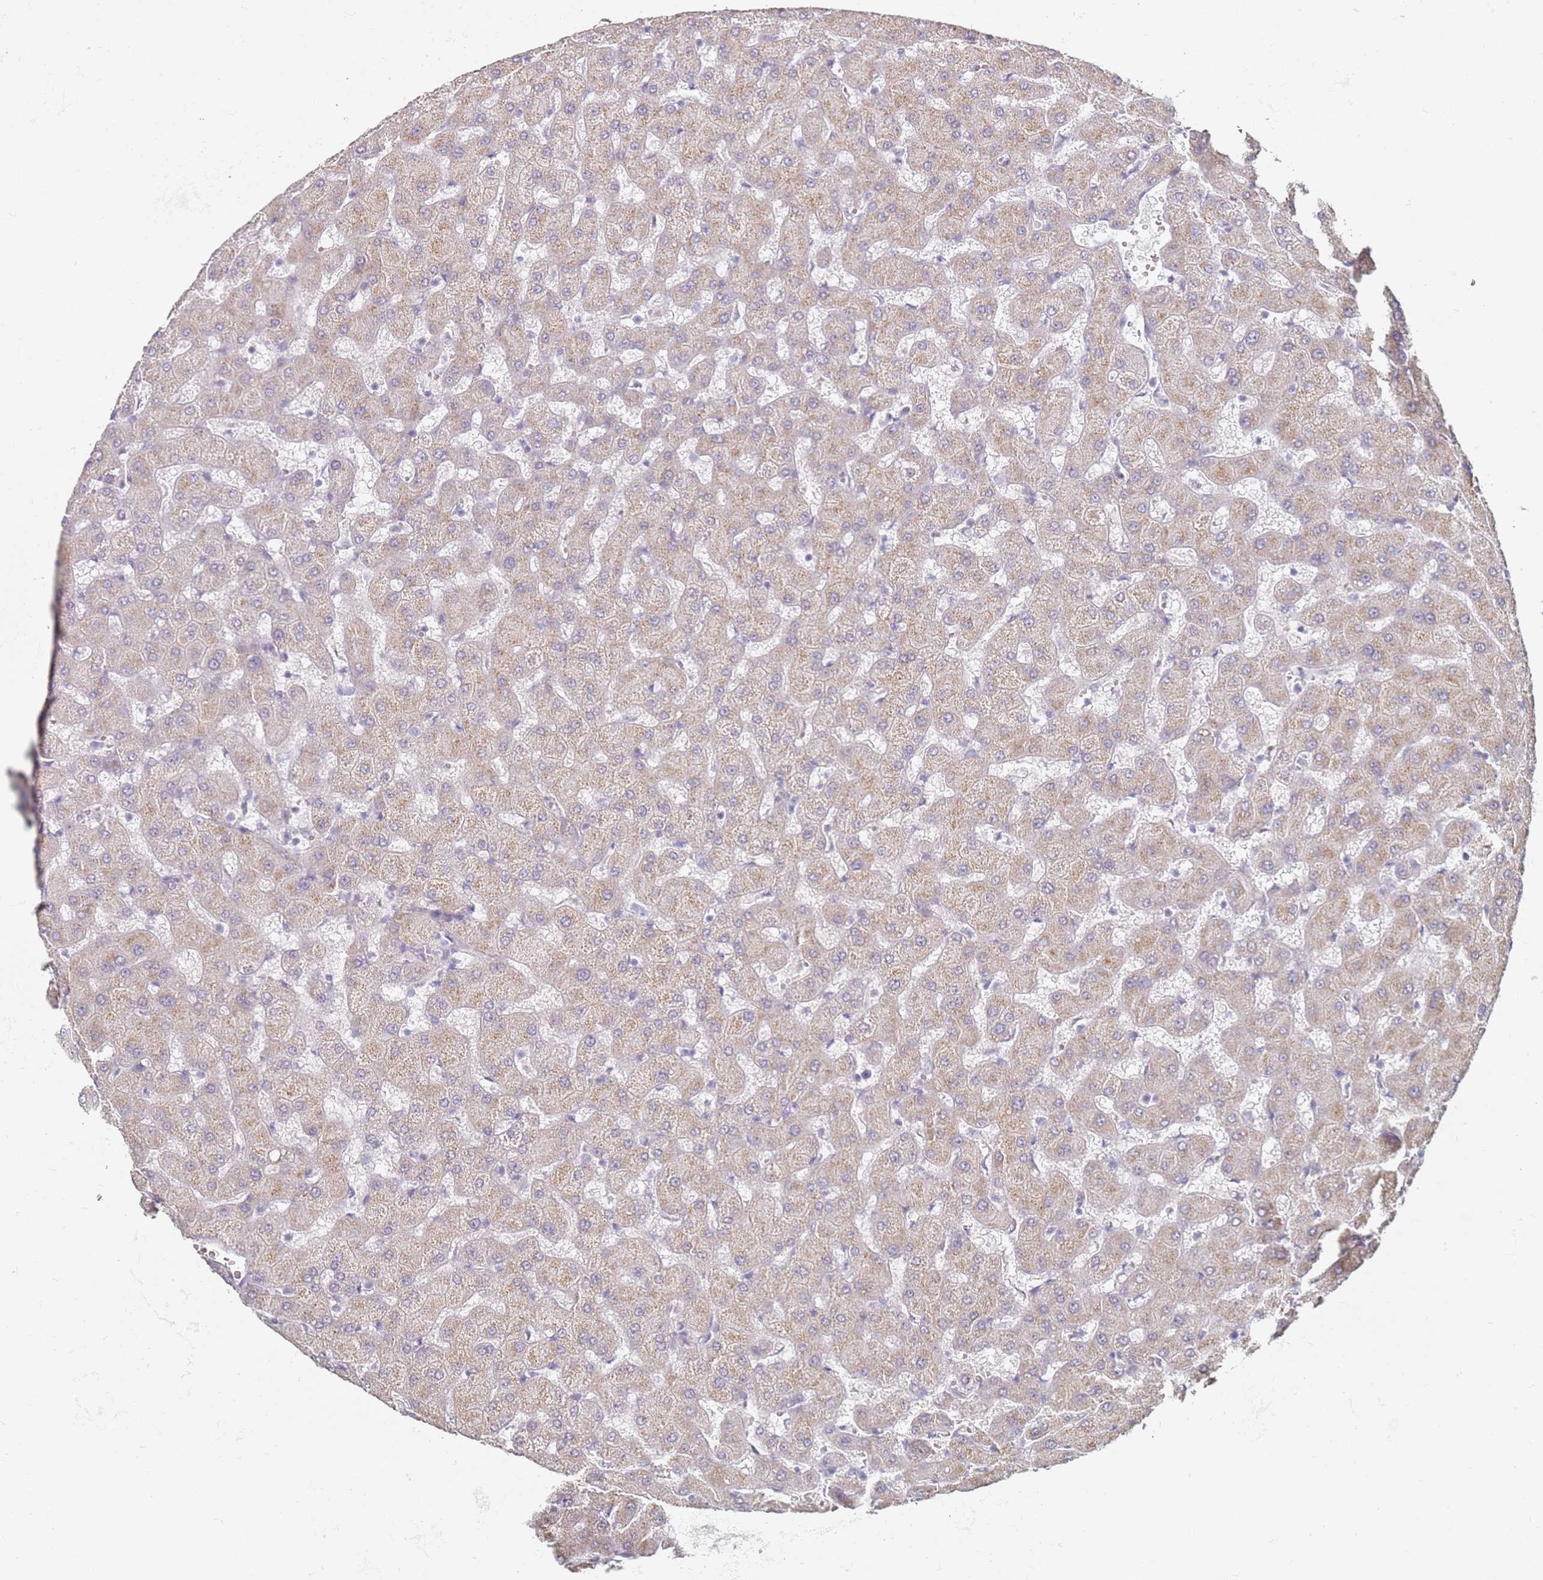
{"staining": {"intensity": "negative", "quantity": "none", "location": "none"}, "tissue": "liver", "cell_type": "Cholangiocytes", "image_type": "normal", "snomed": [{"axis": "morphology", "description": "Normal tissue, NOS"}, {"axis": "topography", "description": "Liver"}], "caption": "This is a image of immunohistochemistry (IHC) staining of unremarkable liver, which shows no expression in cholangiocytes.", "gene": "DNAH11", "patient": {"sex": "female", "age": 63}}